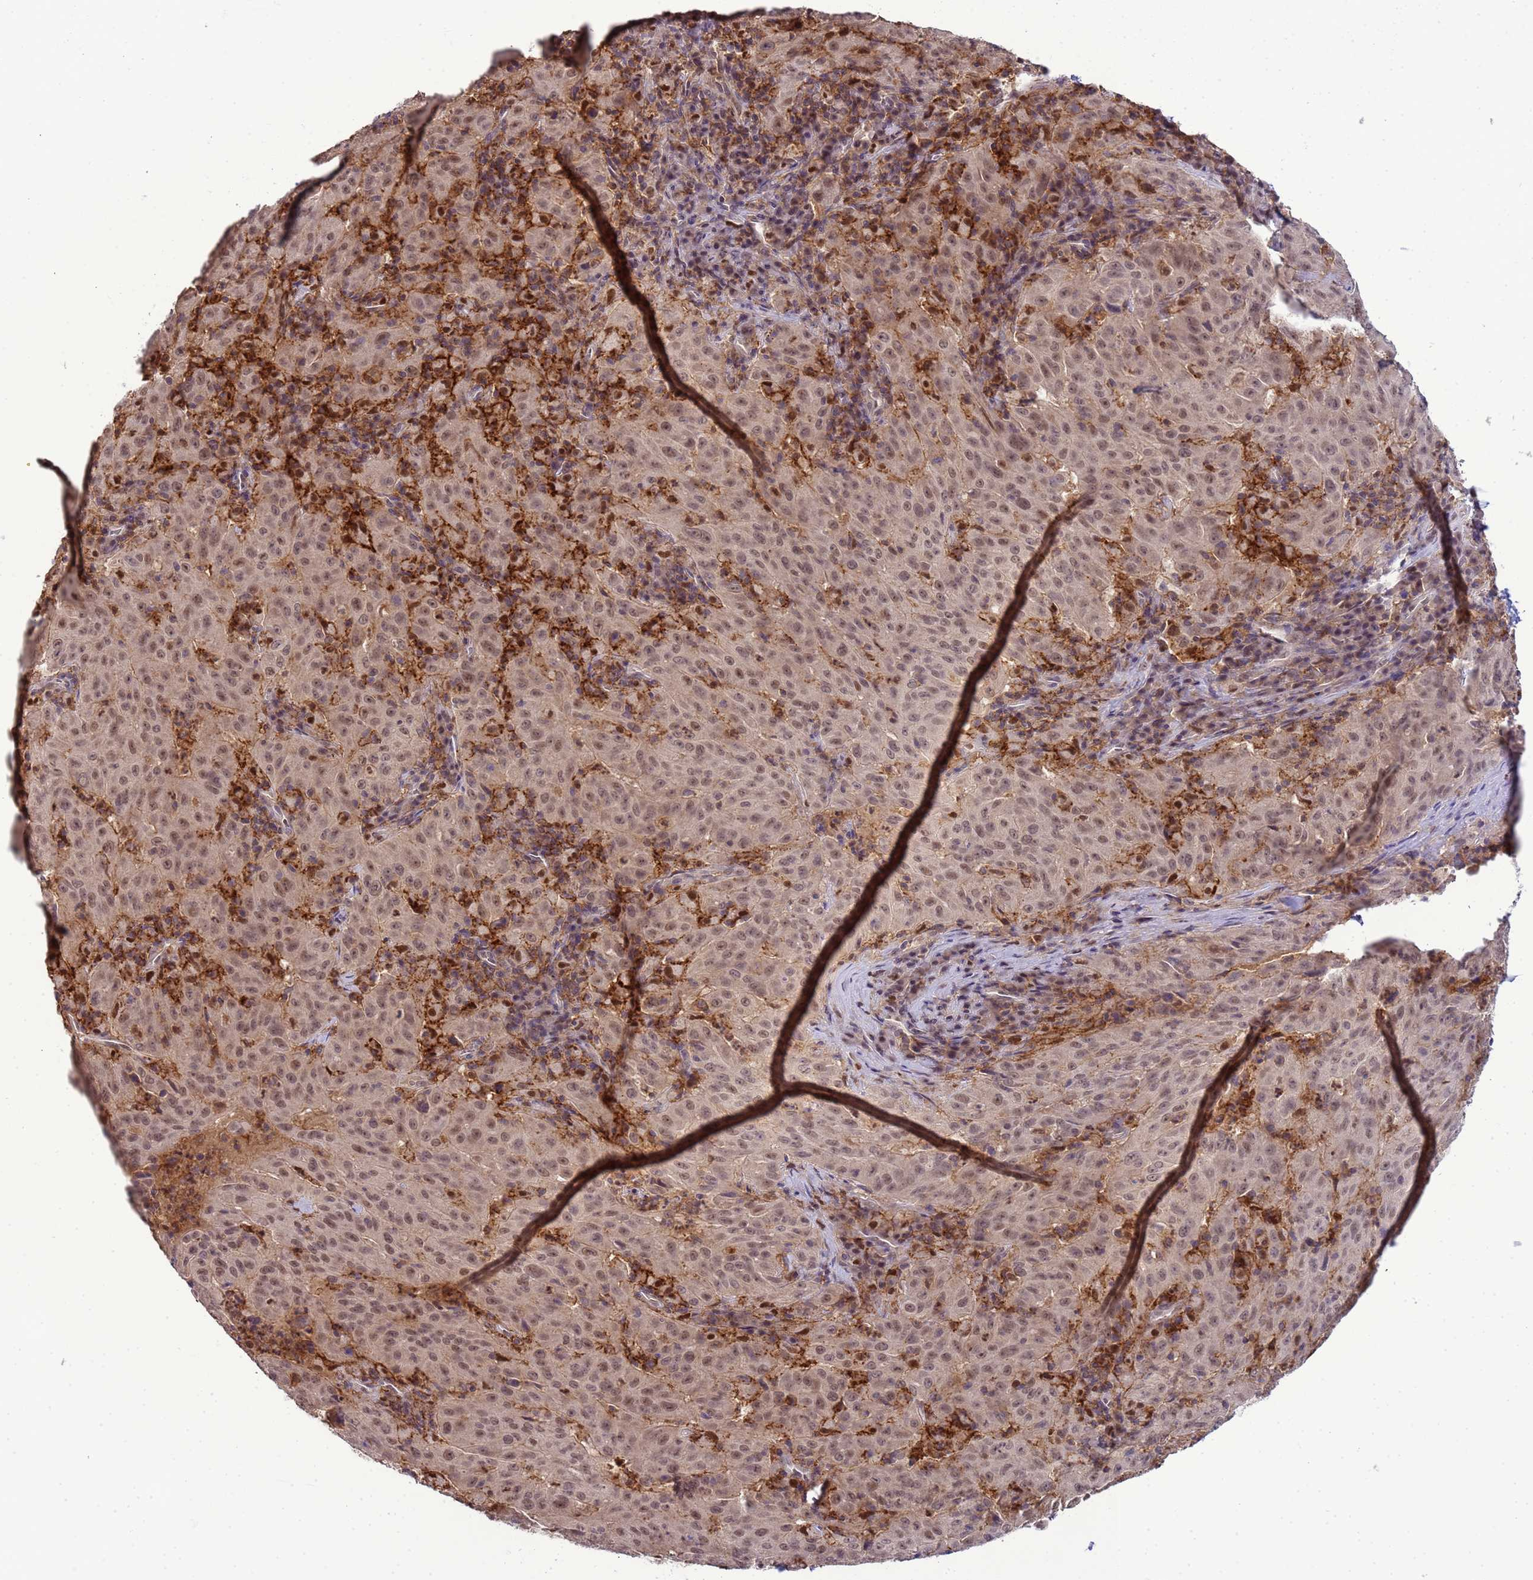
{"staining": {"intensity": "weak", "quantity": ">75%", "location": "nuclear"}, "tissue": "pancreatic cancer", "cell_type": "Tumor cells", "image_type": "cancer", "snomed": [{"axis": "morphology", "description": "Adenocarcinoma, NOS"}, {"axis": "topography", "description": "Pancreas"}], "caption": "Immunohistochemical staining of human pancreatic cancer shows weak nuclear protein staining in approximately >75% of tumor cells.", "gene": "CD53", "patient": {"sex": "male", "age": 63}}